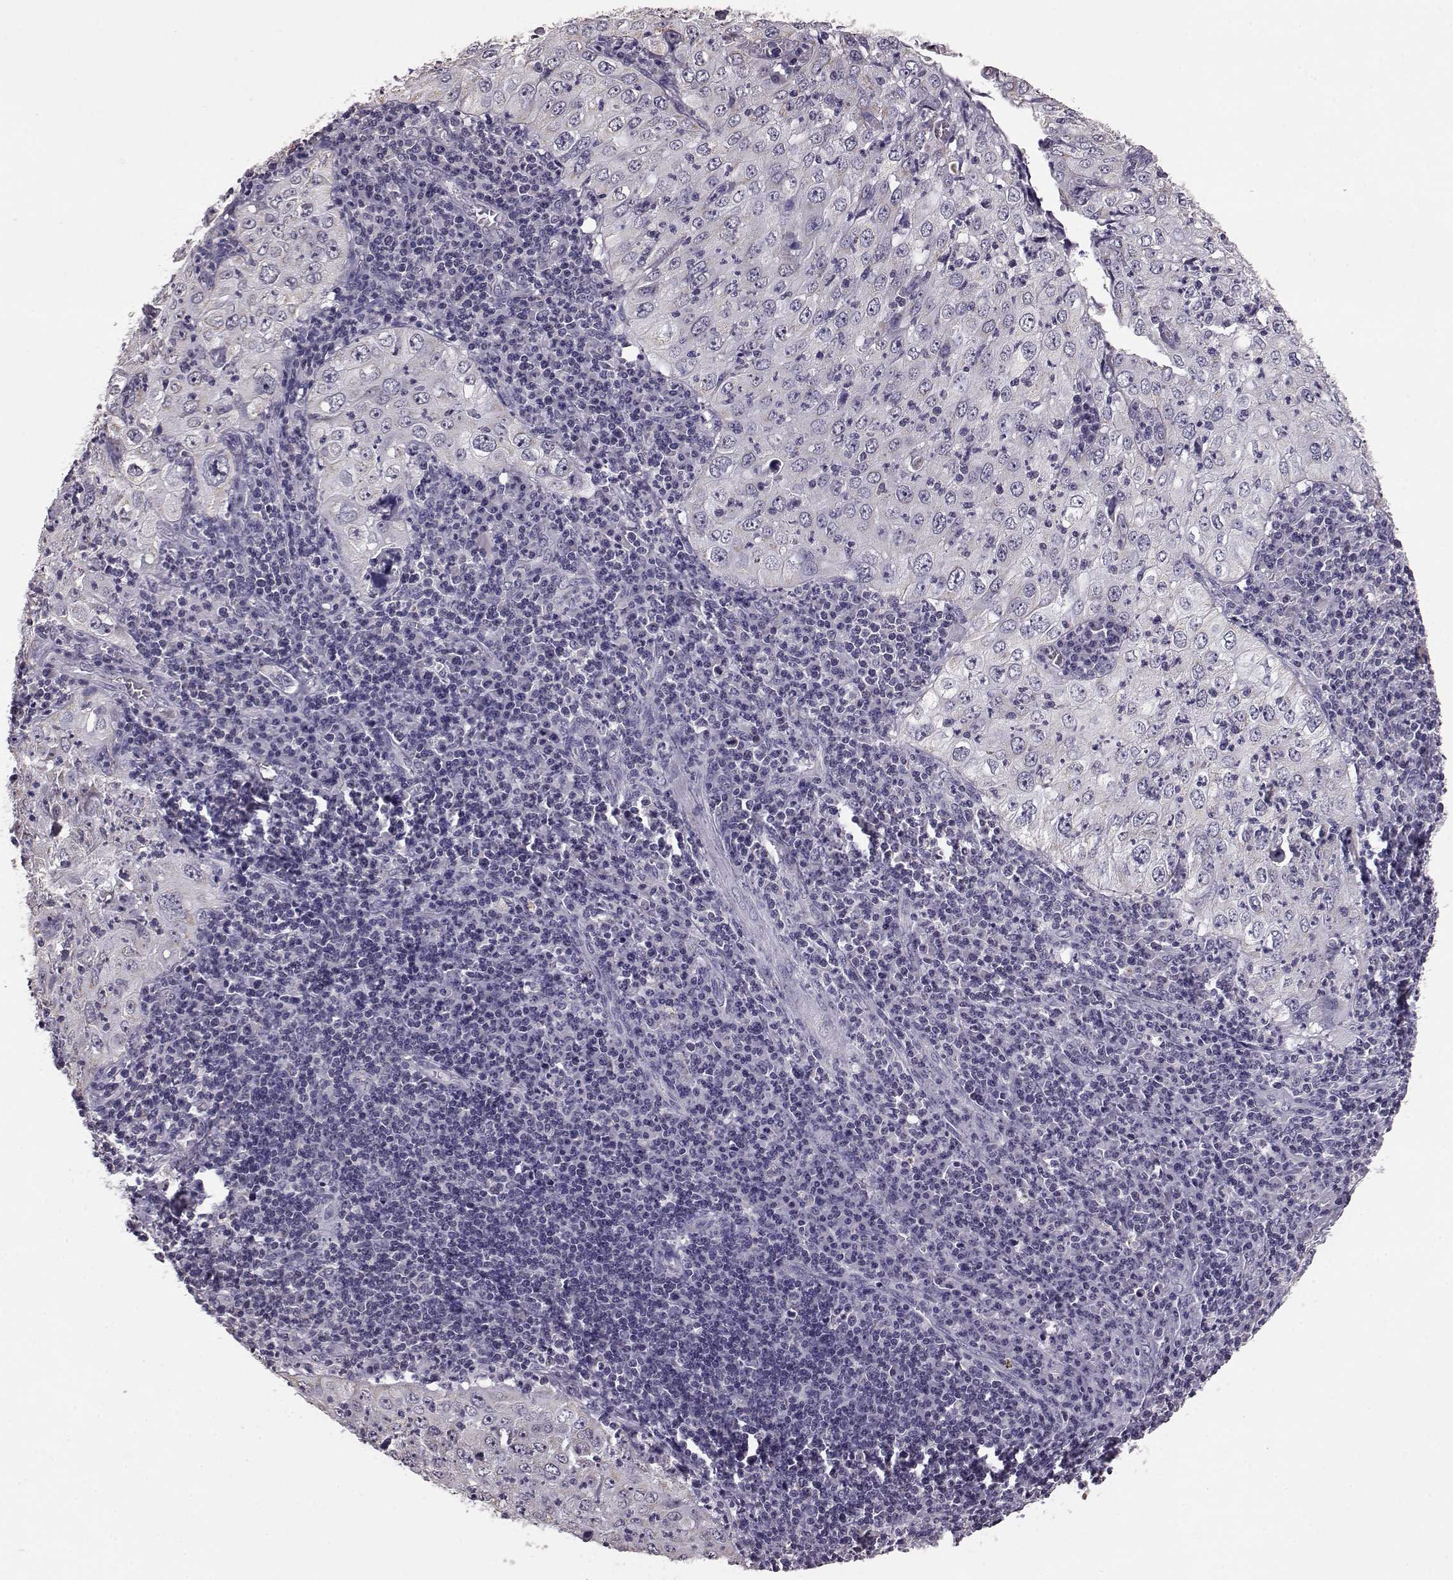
{"staining": {"intensity": "negative", "quantity": "none", "location": "none"}, "tissue": "cervical cancer", "cell_type": "Tumor cells", "image_type": "cancer", "snomed": [{"axis": "morphology", "description": "Squamous cell carcinoma, NOS"}, {"axis": "topography", "description": "Cervix"}], "caption": "The histopathology image exhibits no staining of tumor cells in cervical cancer (squamous cell carcinoma).", "gene": "ALDH3A1", "patient": {"sex": "female", "age": 24}}